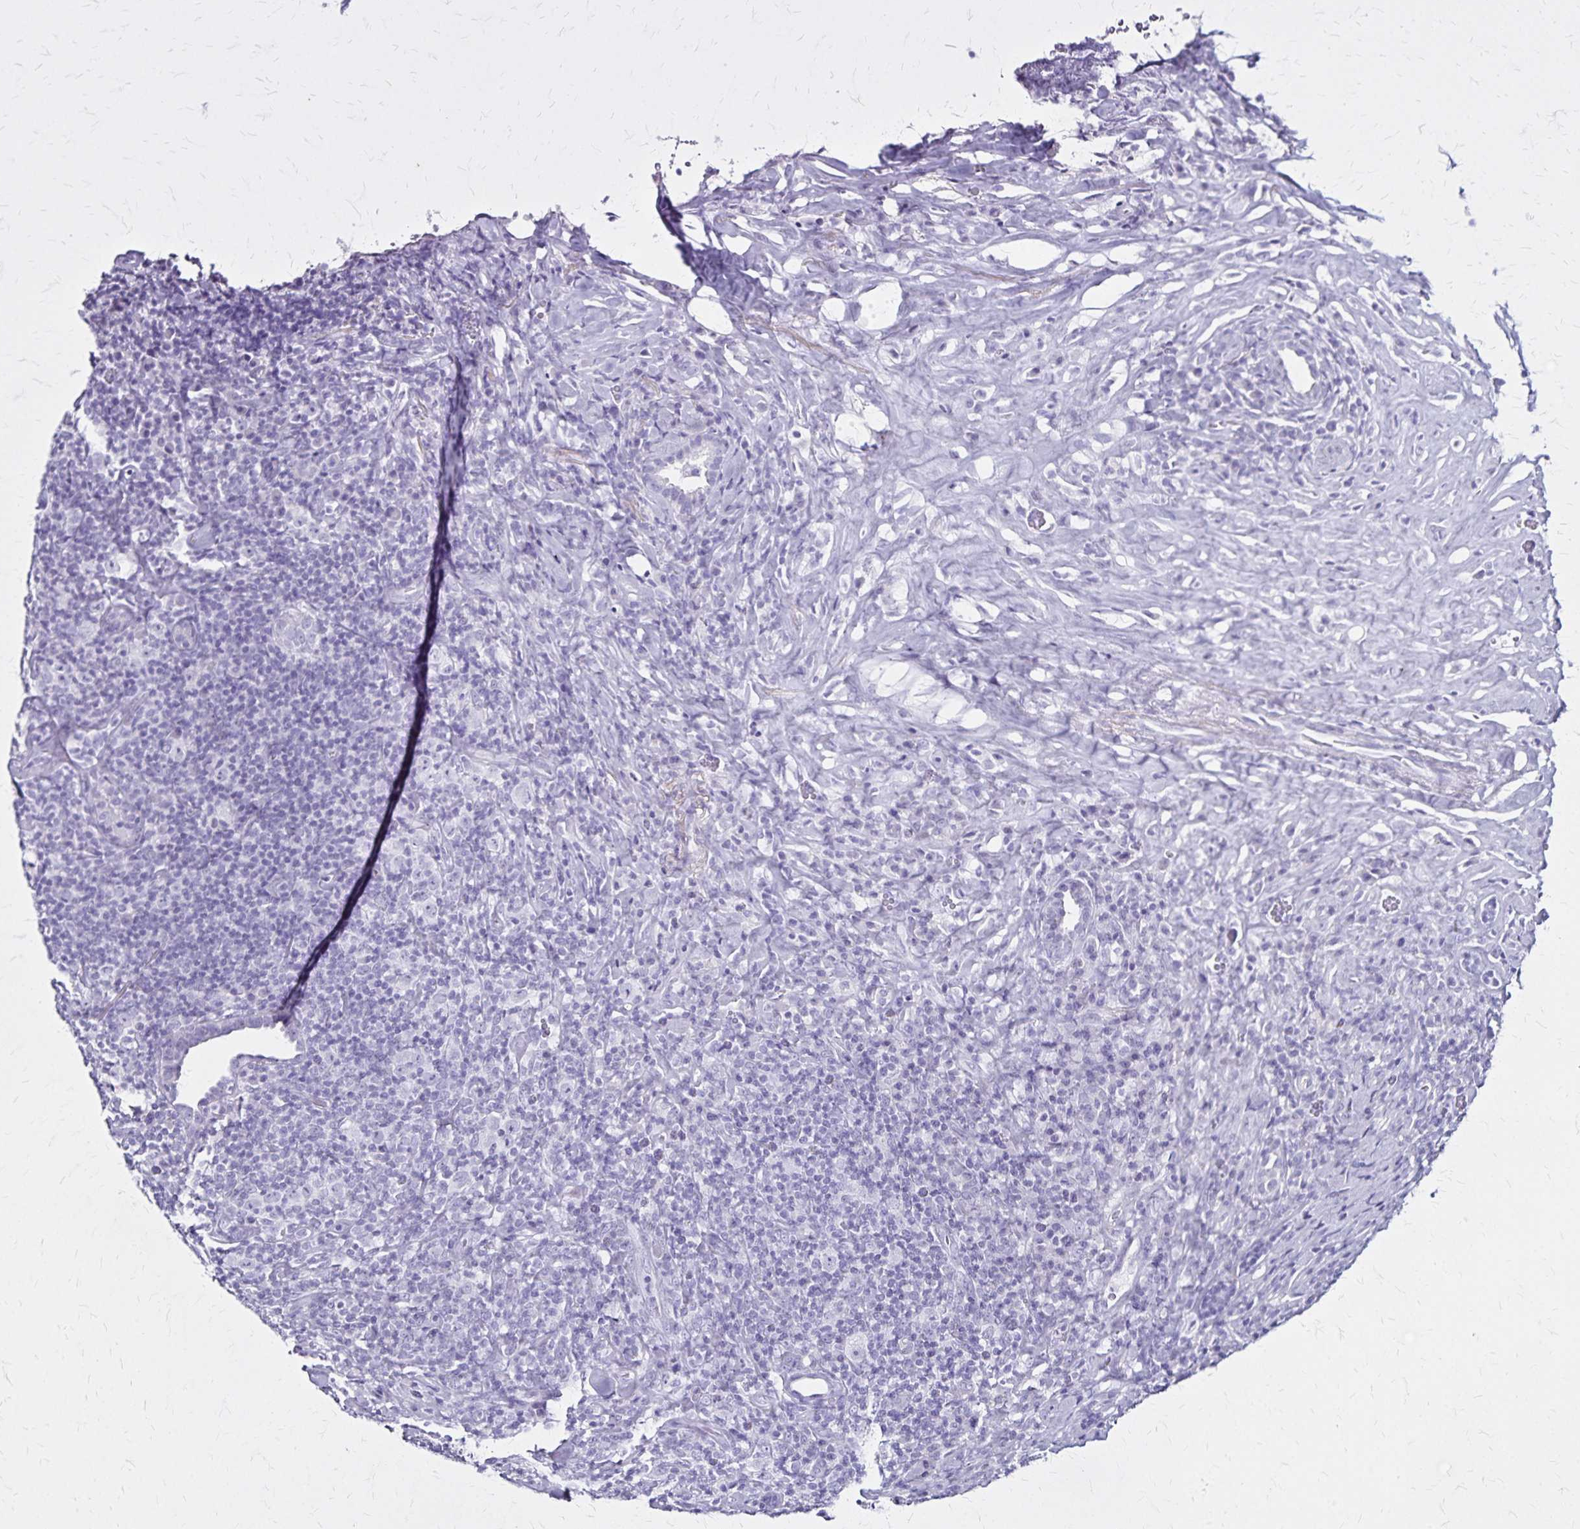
{"staining": {"intensity": "negative", "quantity": "none", "location": "none"}, "tissue": "lymphoma", "cell_type": "Tumor cells", "image_type": "cancer", "snomed": [{"axis": "morphology", "description": "Hodgkin's disease, NOS"}, {"axis": "topography", "description": "Lung"}], "caption": "Photomicrograph shows no significant protein staining in tumor cells of lymphoma.", "gene": "KRT2", "patient": {"sex": "male", "age": 17}}